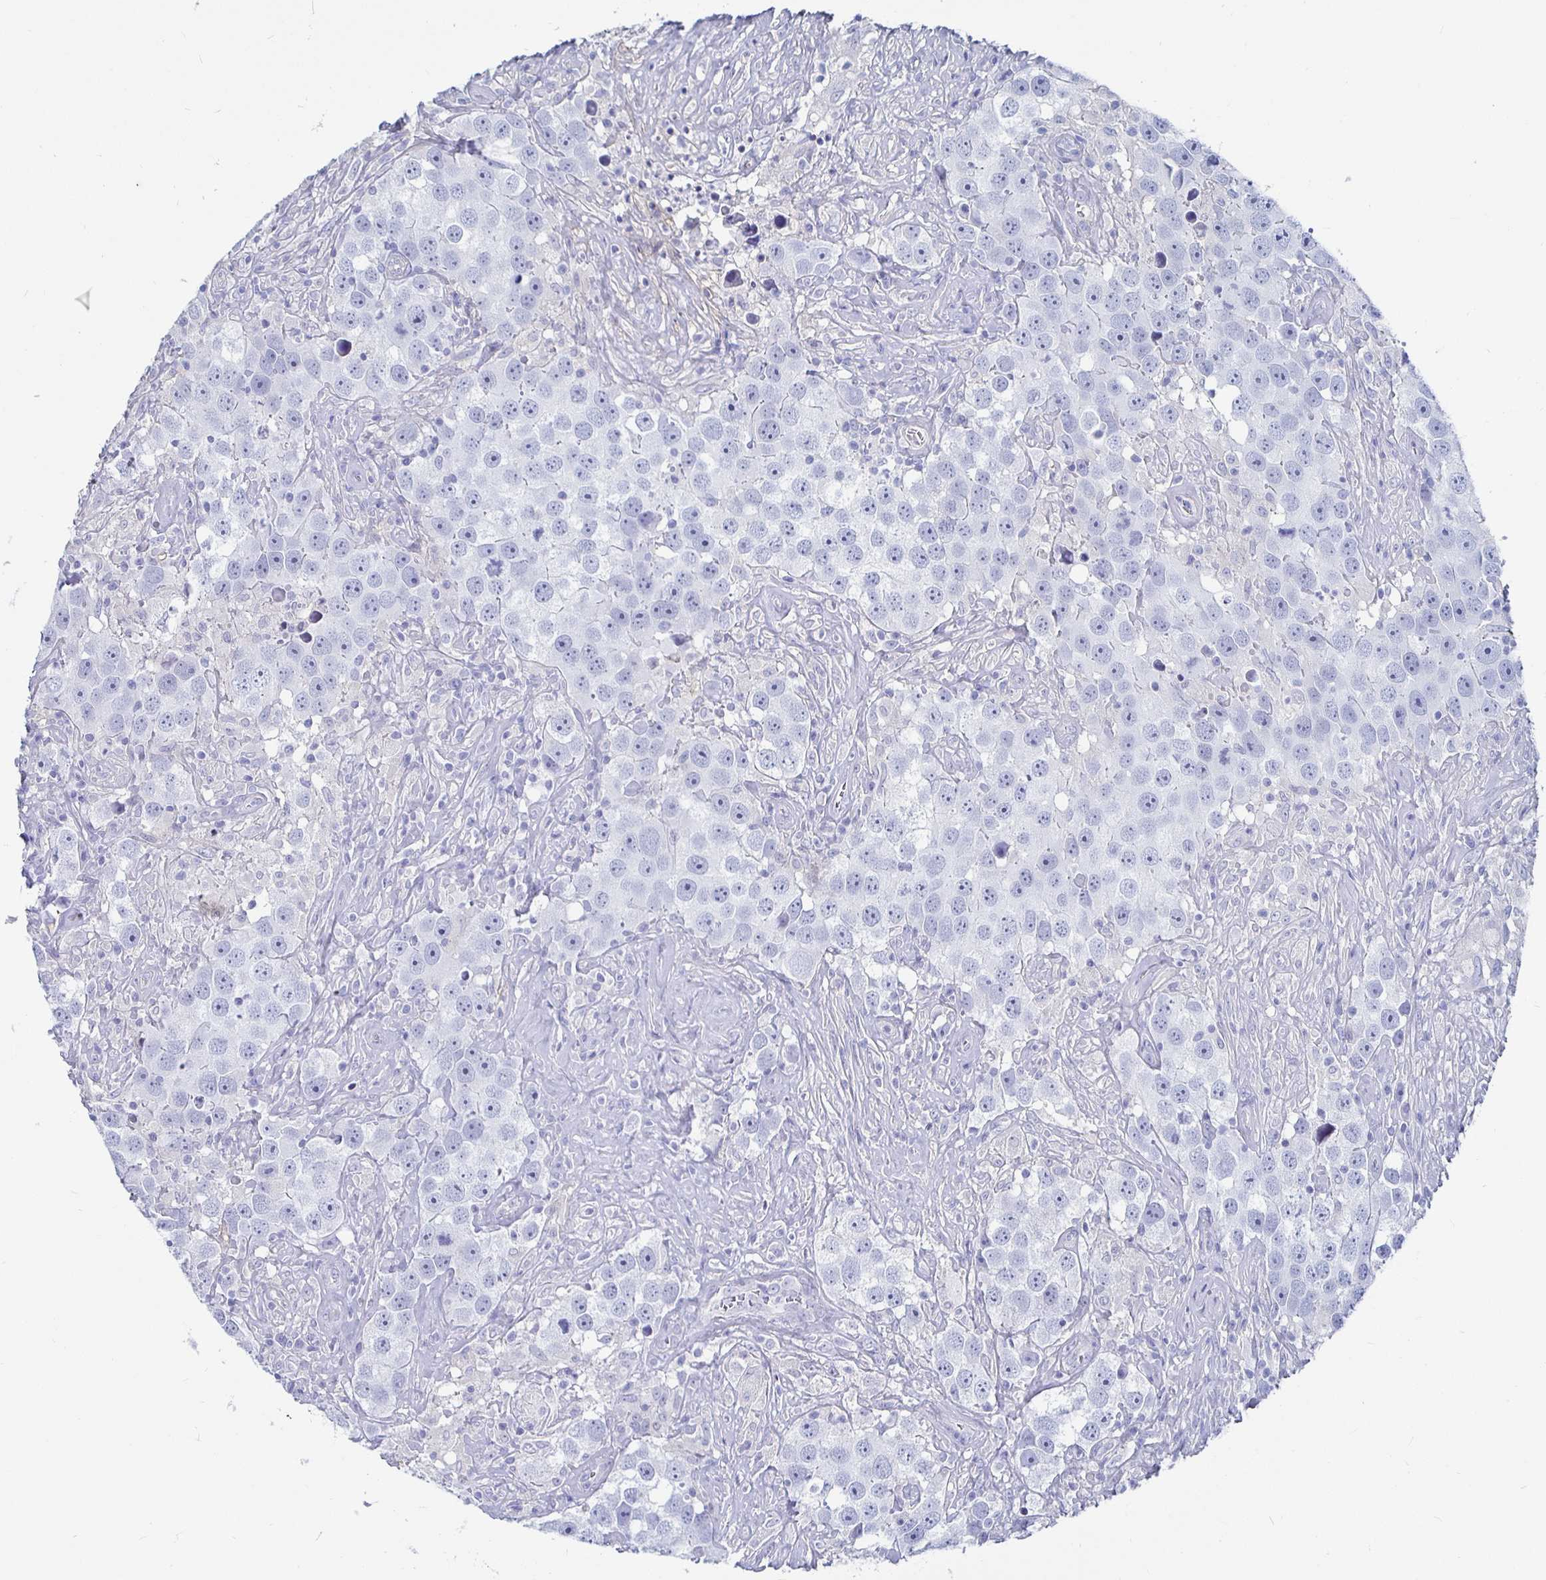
{"staining": {"intensity": "negative", "quantity": "none", "location": "none"}, "tissue": "testis cancer", "cell_type": "Tumor cells", "image_type": "cancer", "snomed": [{"axis": "morphology", "description": "Seminoma, NOS"}, {"axis": "topography", "description": "Testis"}], "caption": "This is an immunohistochemistry (IHC) micrograph of human testis cancer. There is no staining in tumor cells.", "gene": "CA9", "patient": {"sex": "male", "age": 49}}